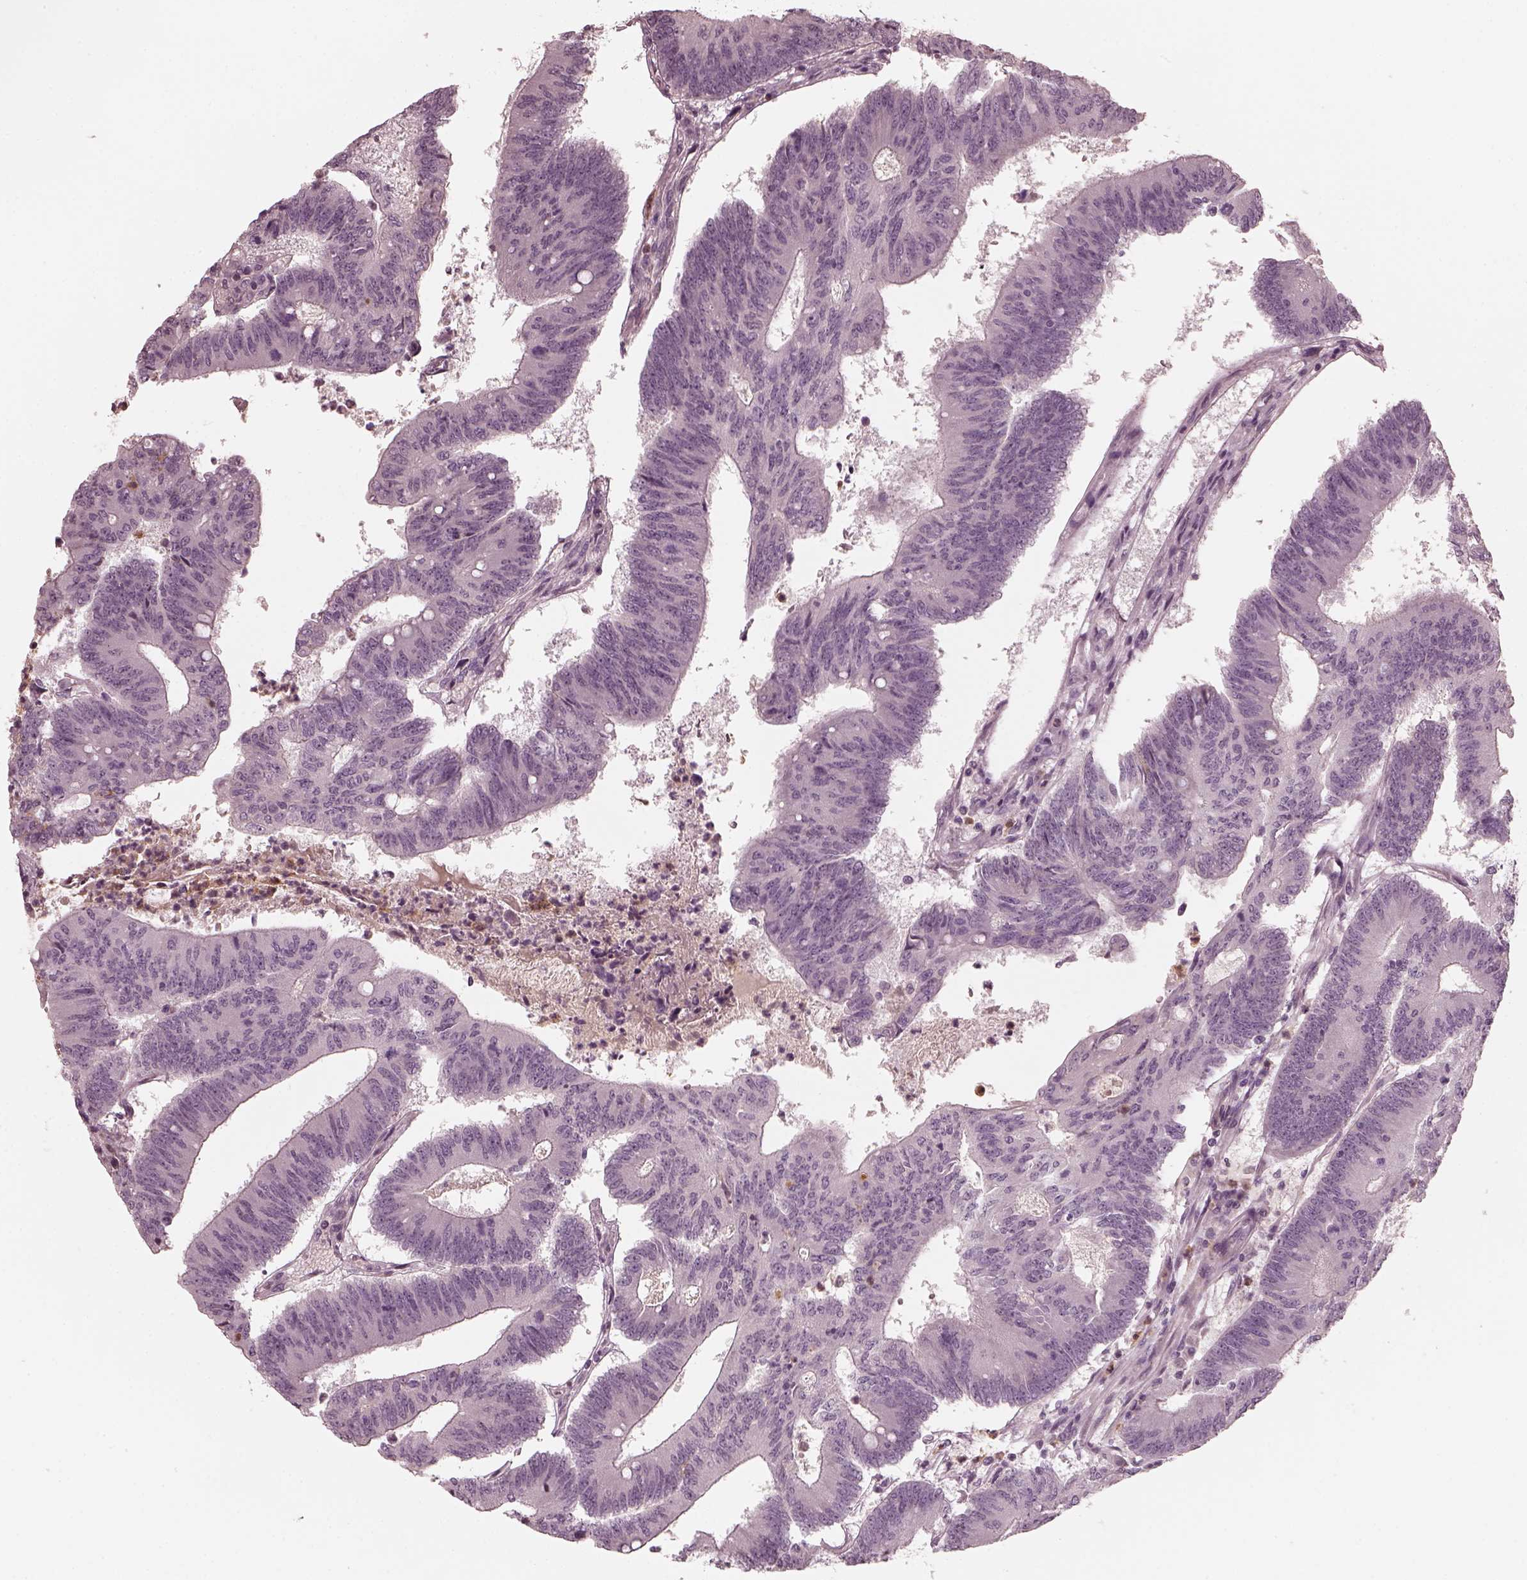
{"staining": {"intensity": "negative", "quantity": "none", "location": "none"}, "tissue": "colorectal cancer", "cell_type": "Tumor cells", "image_type": "cancer", "snomed": [{"axis": "morphology", "description": "Adenocarcinoma, NOS"}, {"axis": "topography", "description": "Colon"}], "caption": "Tumor cells are negative for brown protein staining in adenocarcinoma (colorectal).", "gene": "CHIT1", "patient": {"sex": "female", "age": 70}}